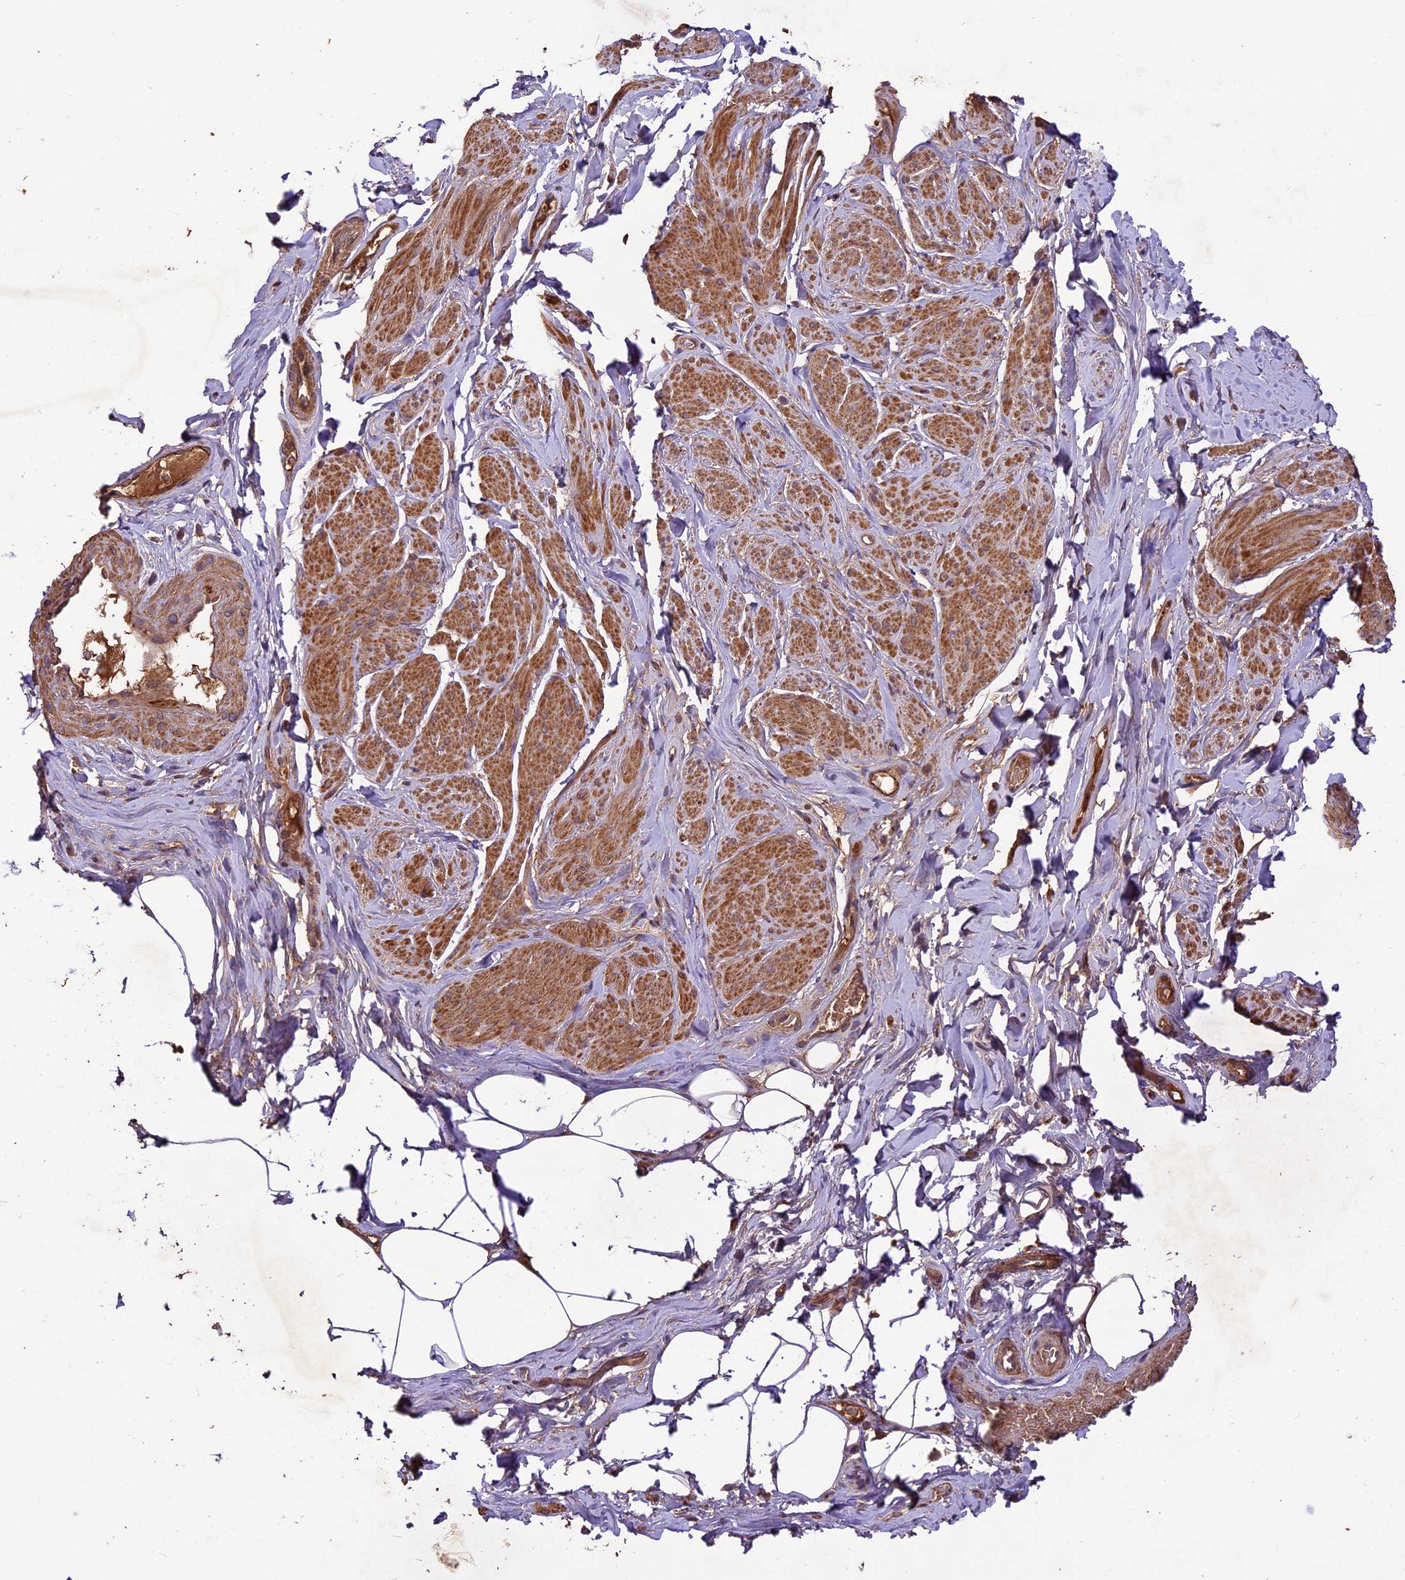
{"staining": {"intensity": "moderate", "quantity": ">75%", "location": "cytoplasmic/membranous"}, "tissue": "smooth muscle", "cell_type": "Smooth muscle cells", "image_type": "normal", "snomed": [{"axis": "morphology", "description": "Normal tissue, NOS"}, {"axis": "topography", "description": "Smooth muscle"}, {"axis": "topography", "description": "Peripheral nerve tissue"}], "caption": "IHC (DAB) staining of benign human smooth muscle exhibits moderate cytoplasmic/membranous protein expression in about >75% of smooth muscle cells. (Brightfield microscopy of DAB IHC at high magnification).", "gene": "CRLF1", "patient": {"sex": "male", "age": 69}}